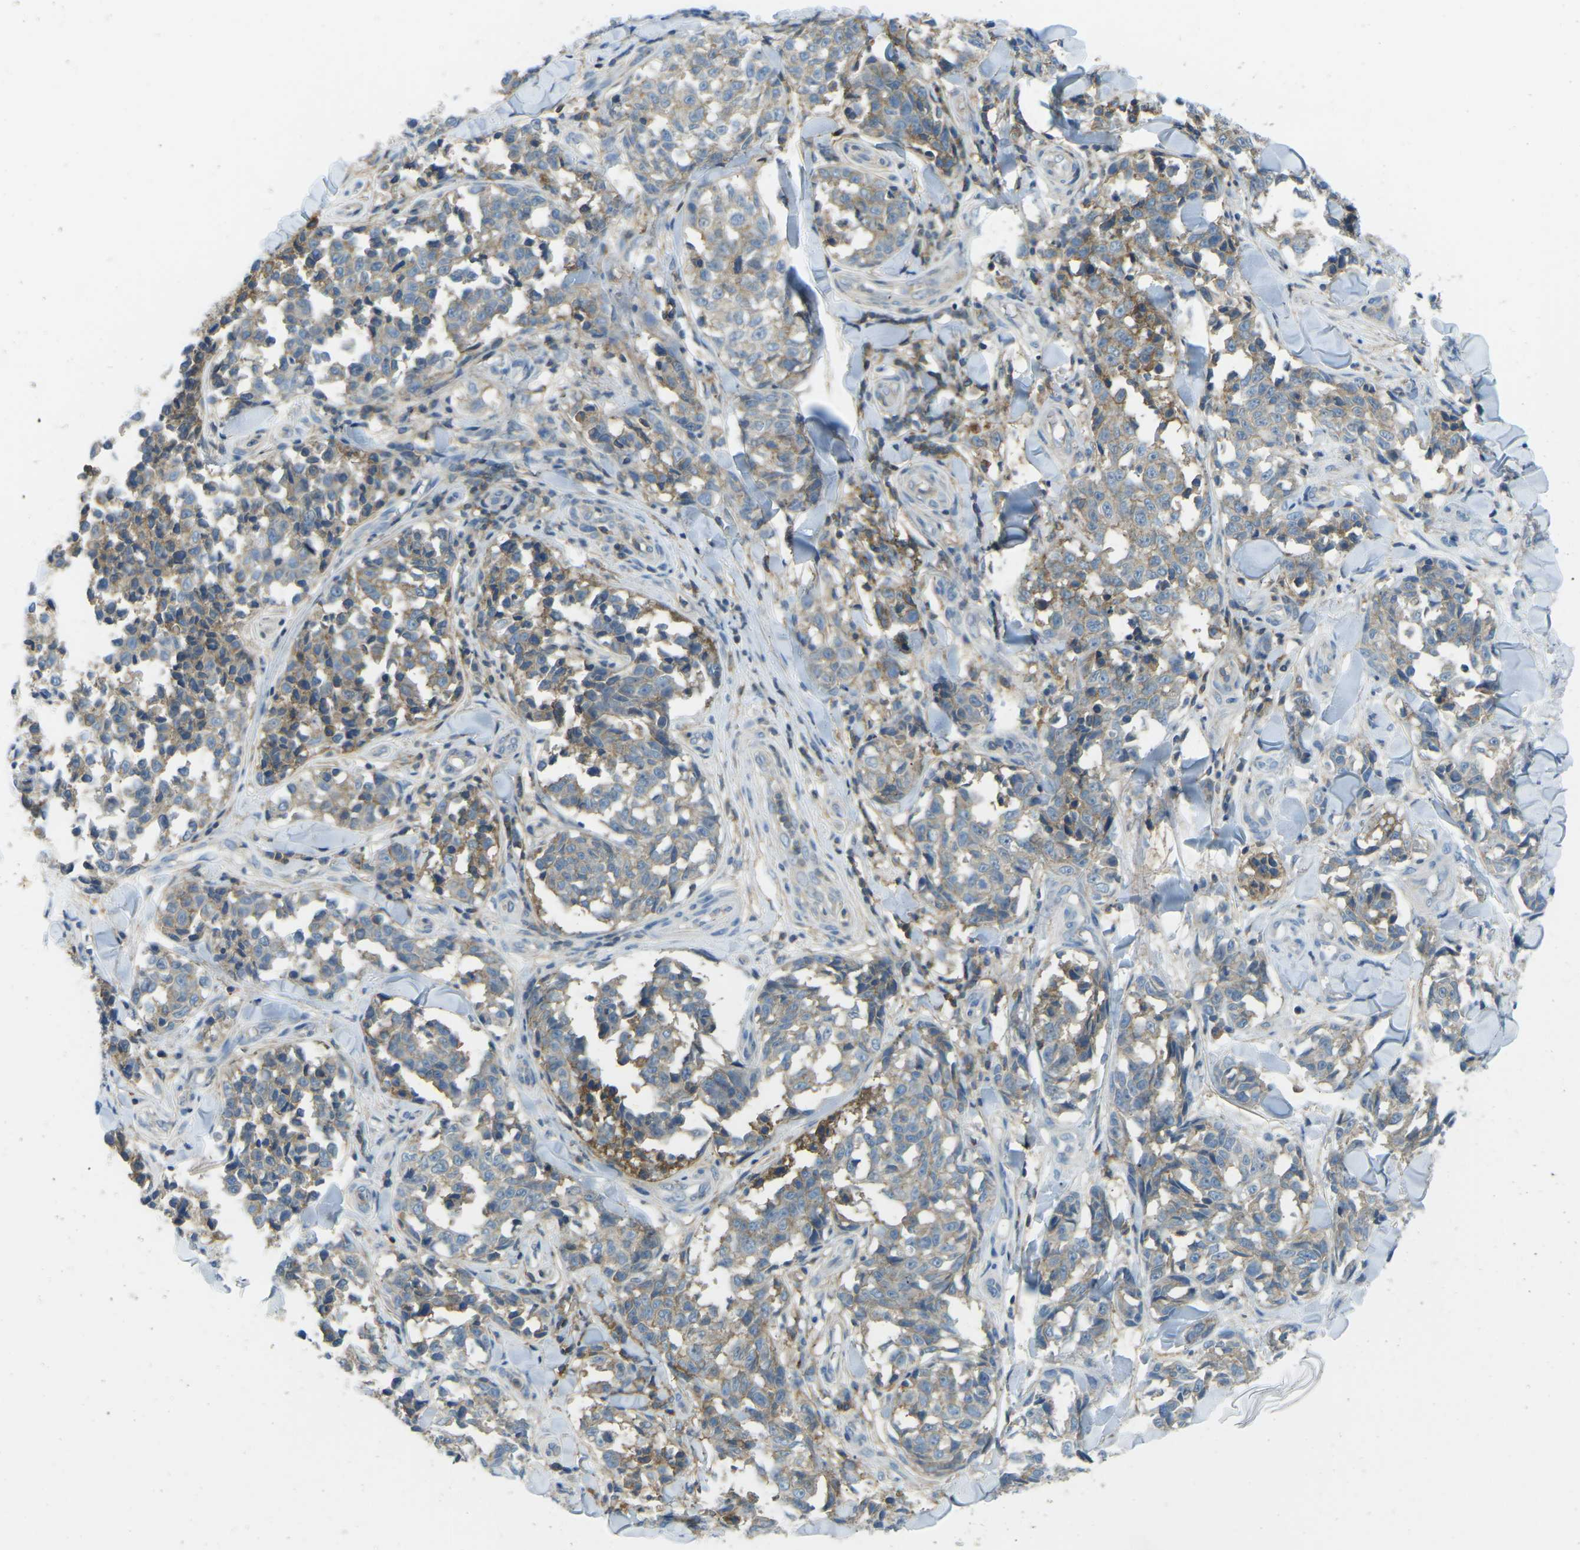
{"staining": {"intensity": "weak", "quantity": "25%-75%", "location": "cytoplasmic/membranous"}, "tissue": "melanoma", "cell_type": "Tumor cells", "image_type": "cancer", "snomed": [{"axis": "morphology", "description": "Malignant melanoma, NOS"}, {"axis": "topography", "description": "Skin"}], "caption": "An image of melanoma stained for a protein reveals weak cytoplasmic/membranous brown staining in tumor cells.", "gene": "CD47", "patient": {"sex": "female", "age": 64}}